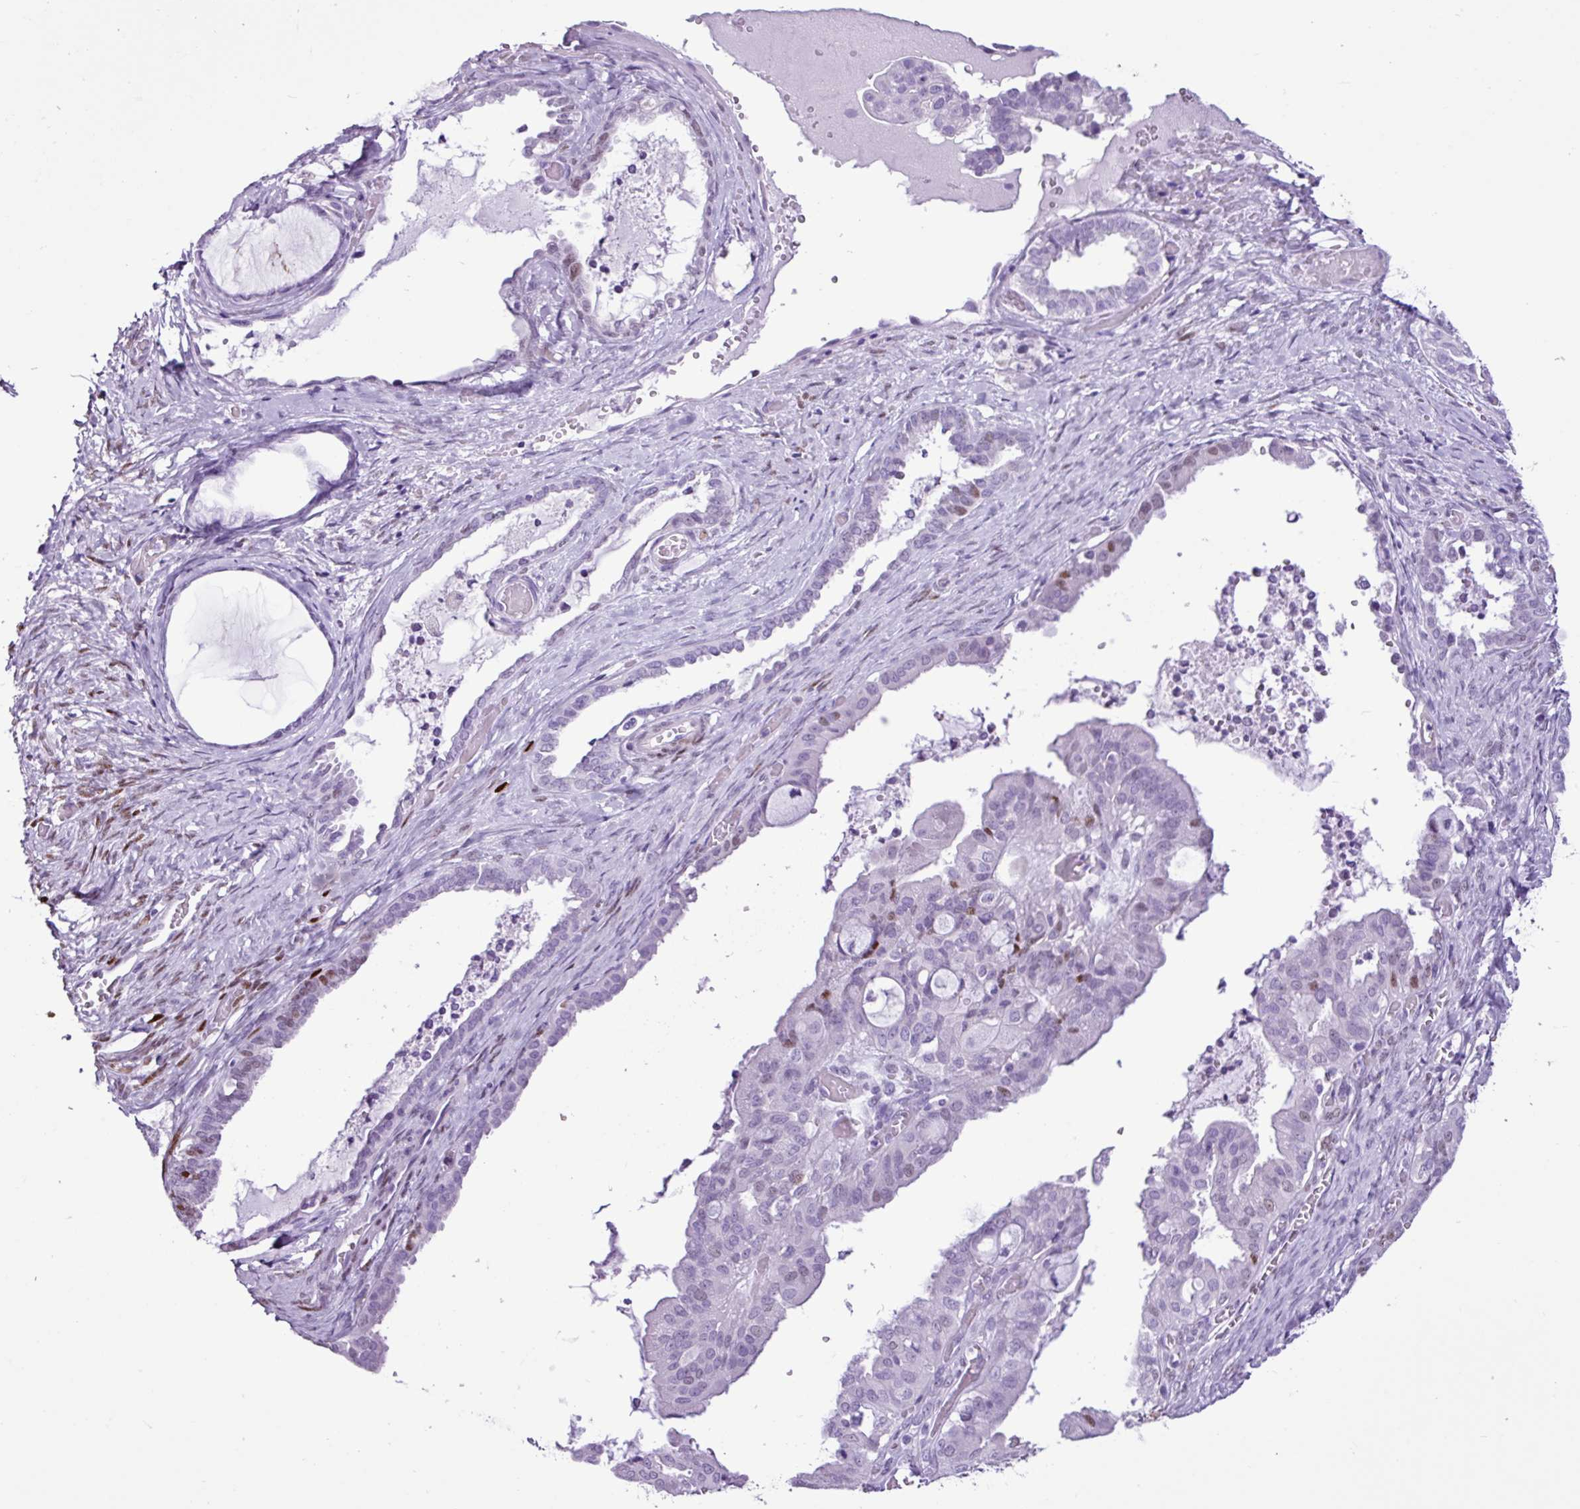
{"staining": {"intensity": "moderate", "quantity": "<25%", "location": "nuclear"}, "tissue": "ovarian cancer", "cell_type": "Tumor cells", "image_type": "cancer", "snomed": [{"axis": "morphology", "description": "Carcinoma, NOS"}, {"axis": "morphology", "description": "Carcinoma, endometroid"}, {"axis": "topography", "description": "Ovary"}], "caption": "Immunohistochemical staining of ovarian cancer demonstrates low levels of moderate nuclear expression in about <25% of tumor cells.", "gene": "PGR", "patient": {"sex": "female", "age": 50}}